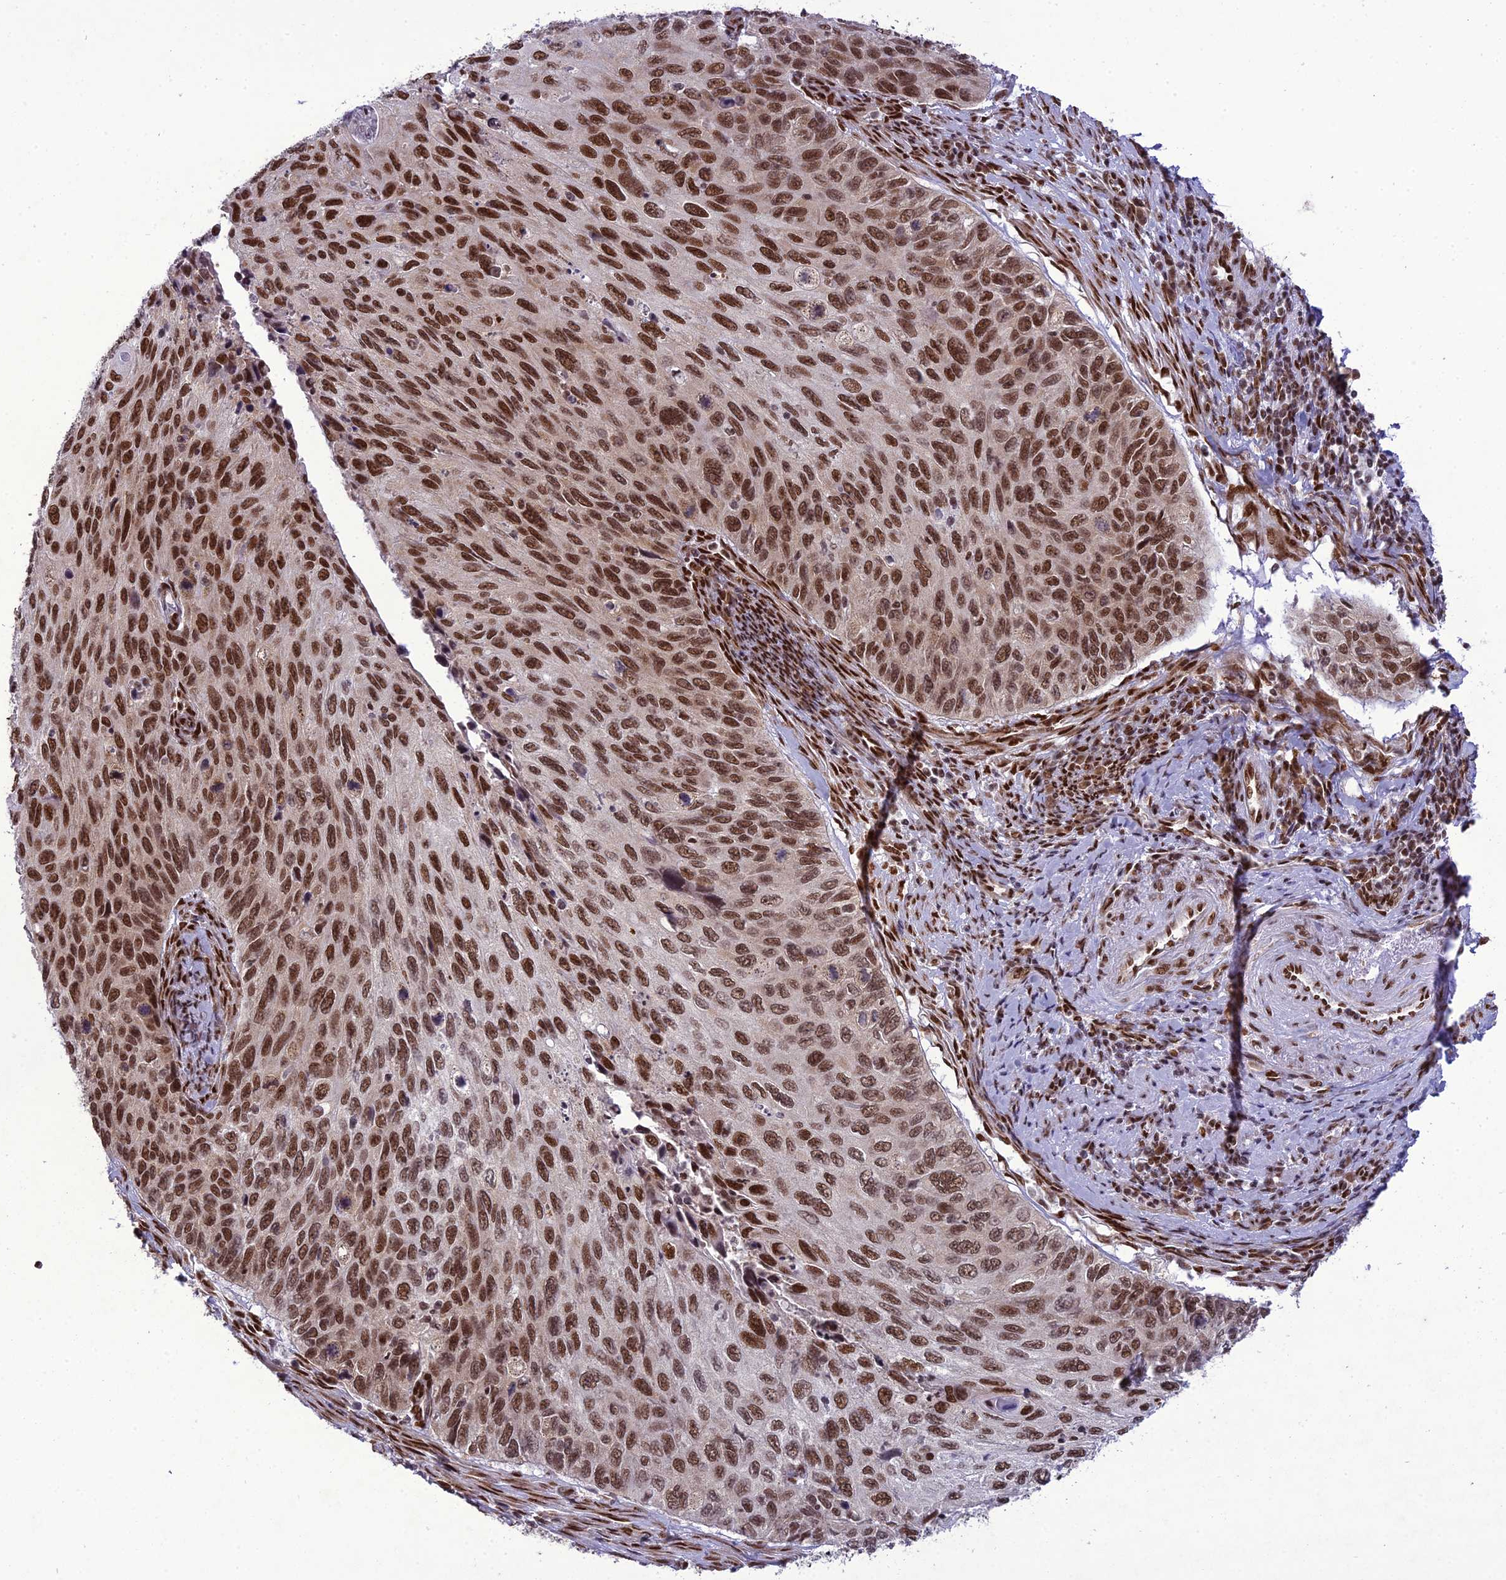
{"staining": {"intensity": "strong", "quantity": ">75%", "location": "nuclear"}, "tissue": "cervical cancer", "cell_type": "Tumor cells", "image_type": "cancer", "snomed": [{"axis": "morphology", "description": "Squamous cell carcinoma, NOS"}, {"axis": "topography", "description": "Cervix"}], "caption": "Cervical cancer (squamous cell carcinoma) stained with IHC demonstrates strong nuclear positivity in about >75% of tumor cells.", "gene": "DDX1", "patient": {"sex": "female", "age": 70}}